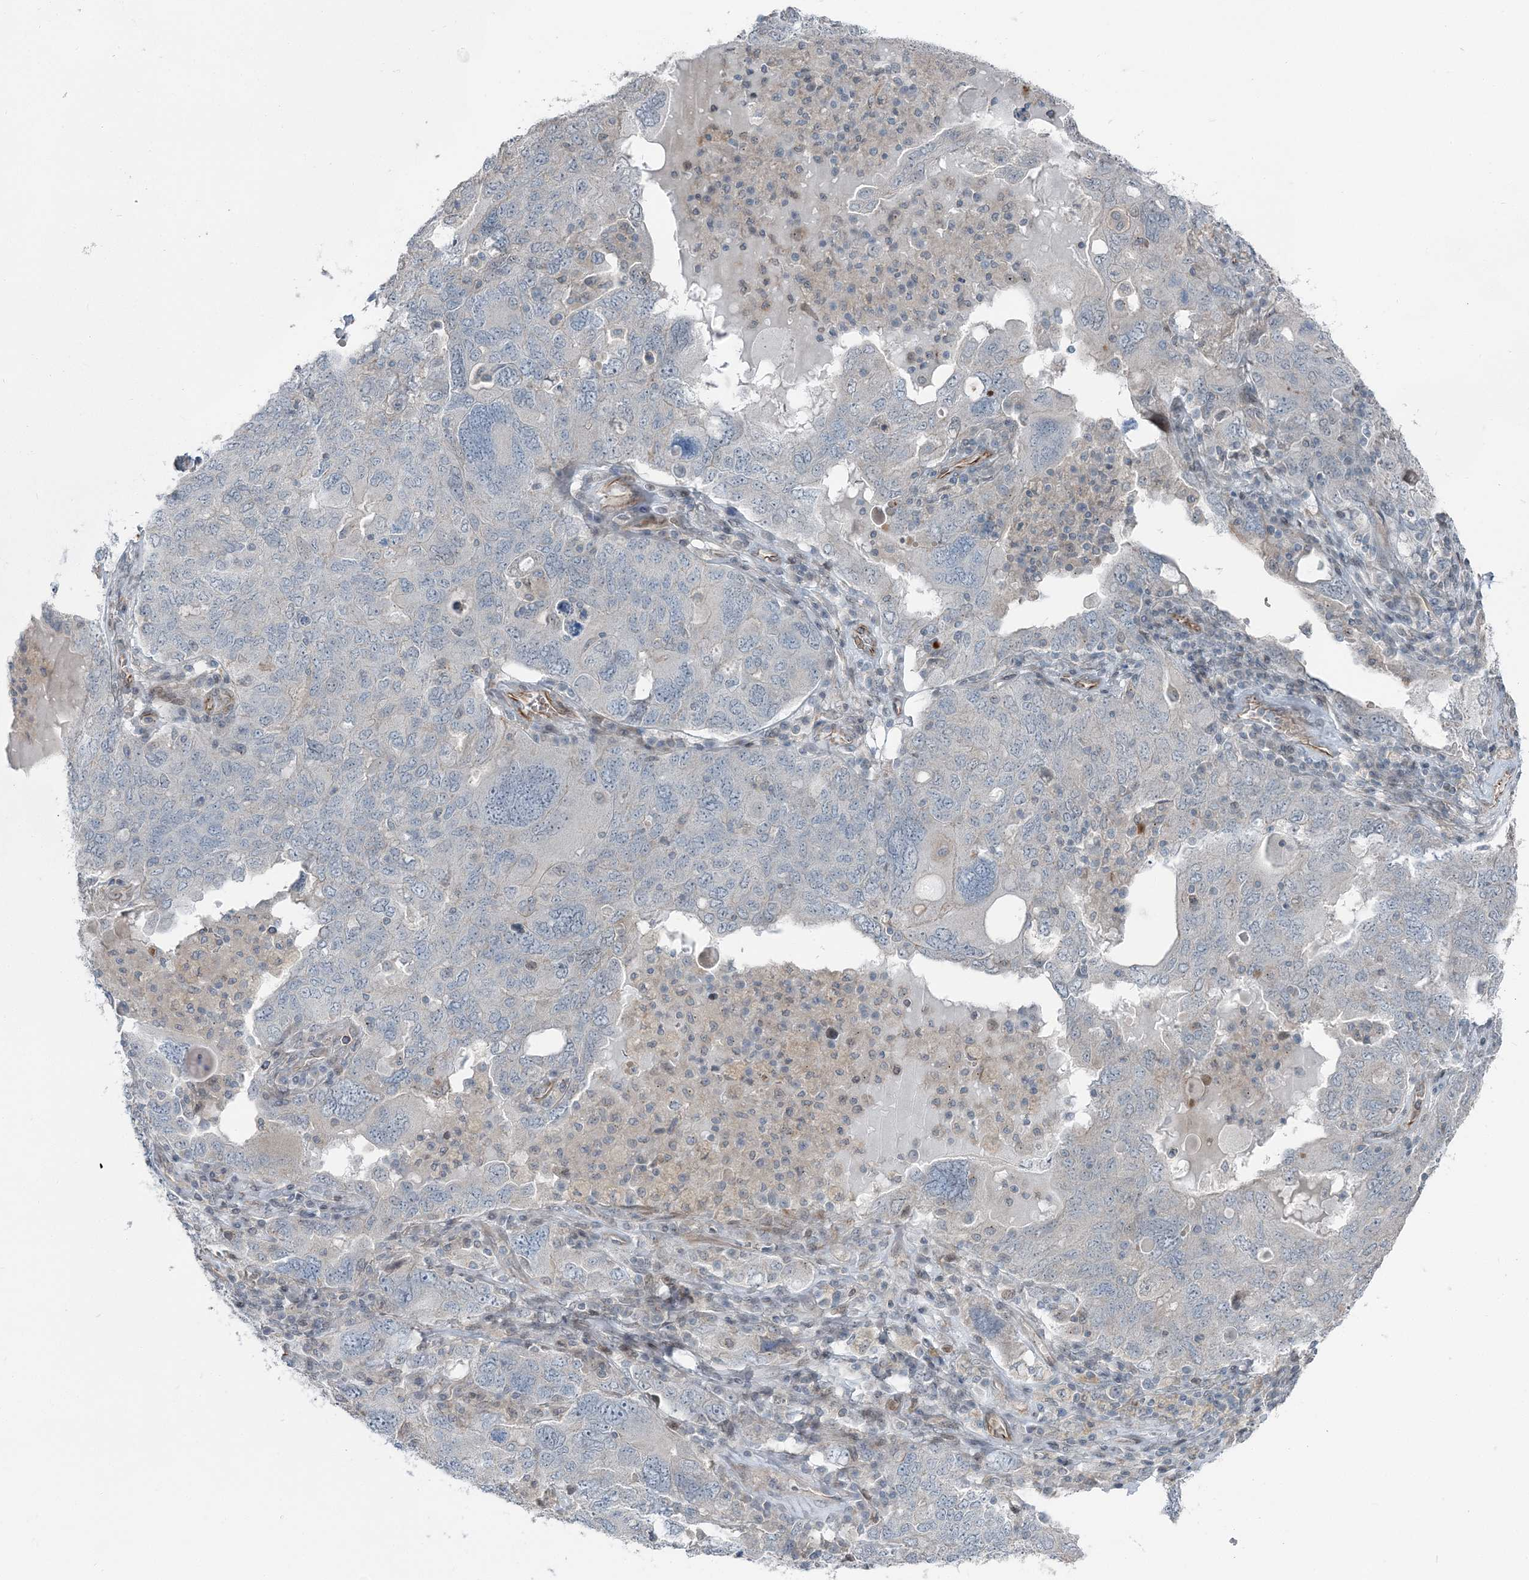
{"staining": {"intensity": "negative", "quantity": "none", "location": "none"}, "tissue": "ovarian cancer", "cell_type": "Tumor cells", "image_type": "cancer", "snomed": [{"axis": "morphology", "description": "Carcinoma, endometroid"}, {"axis": "topography", "description": "Ovary"}], "caption": "IHC of human ovarian endometroid carcinoma demonstrates no staining in tumor cells. Brightfield microscopy of immunohistochemistry stained with DAB (brown) and hematoxylin (blue), captured at high magnification.", "gene": "FBXL17", "patient": {"sex": "female", "age": 62}}